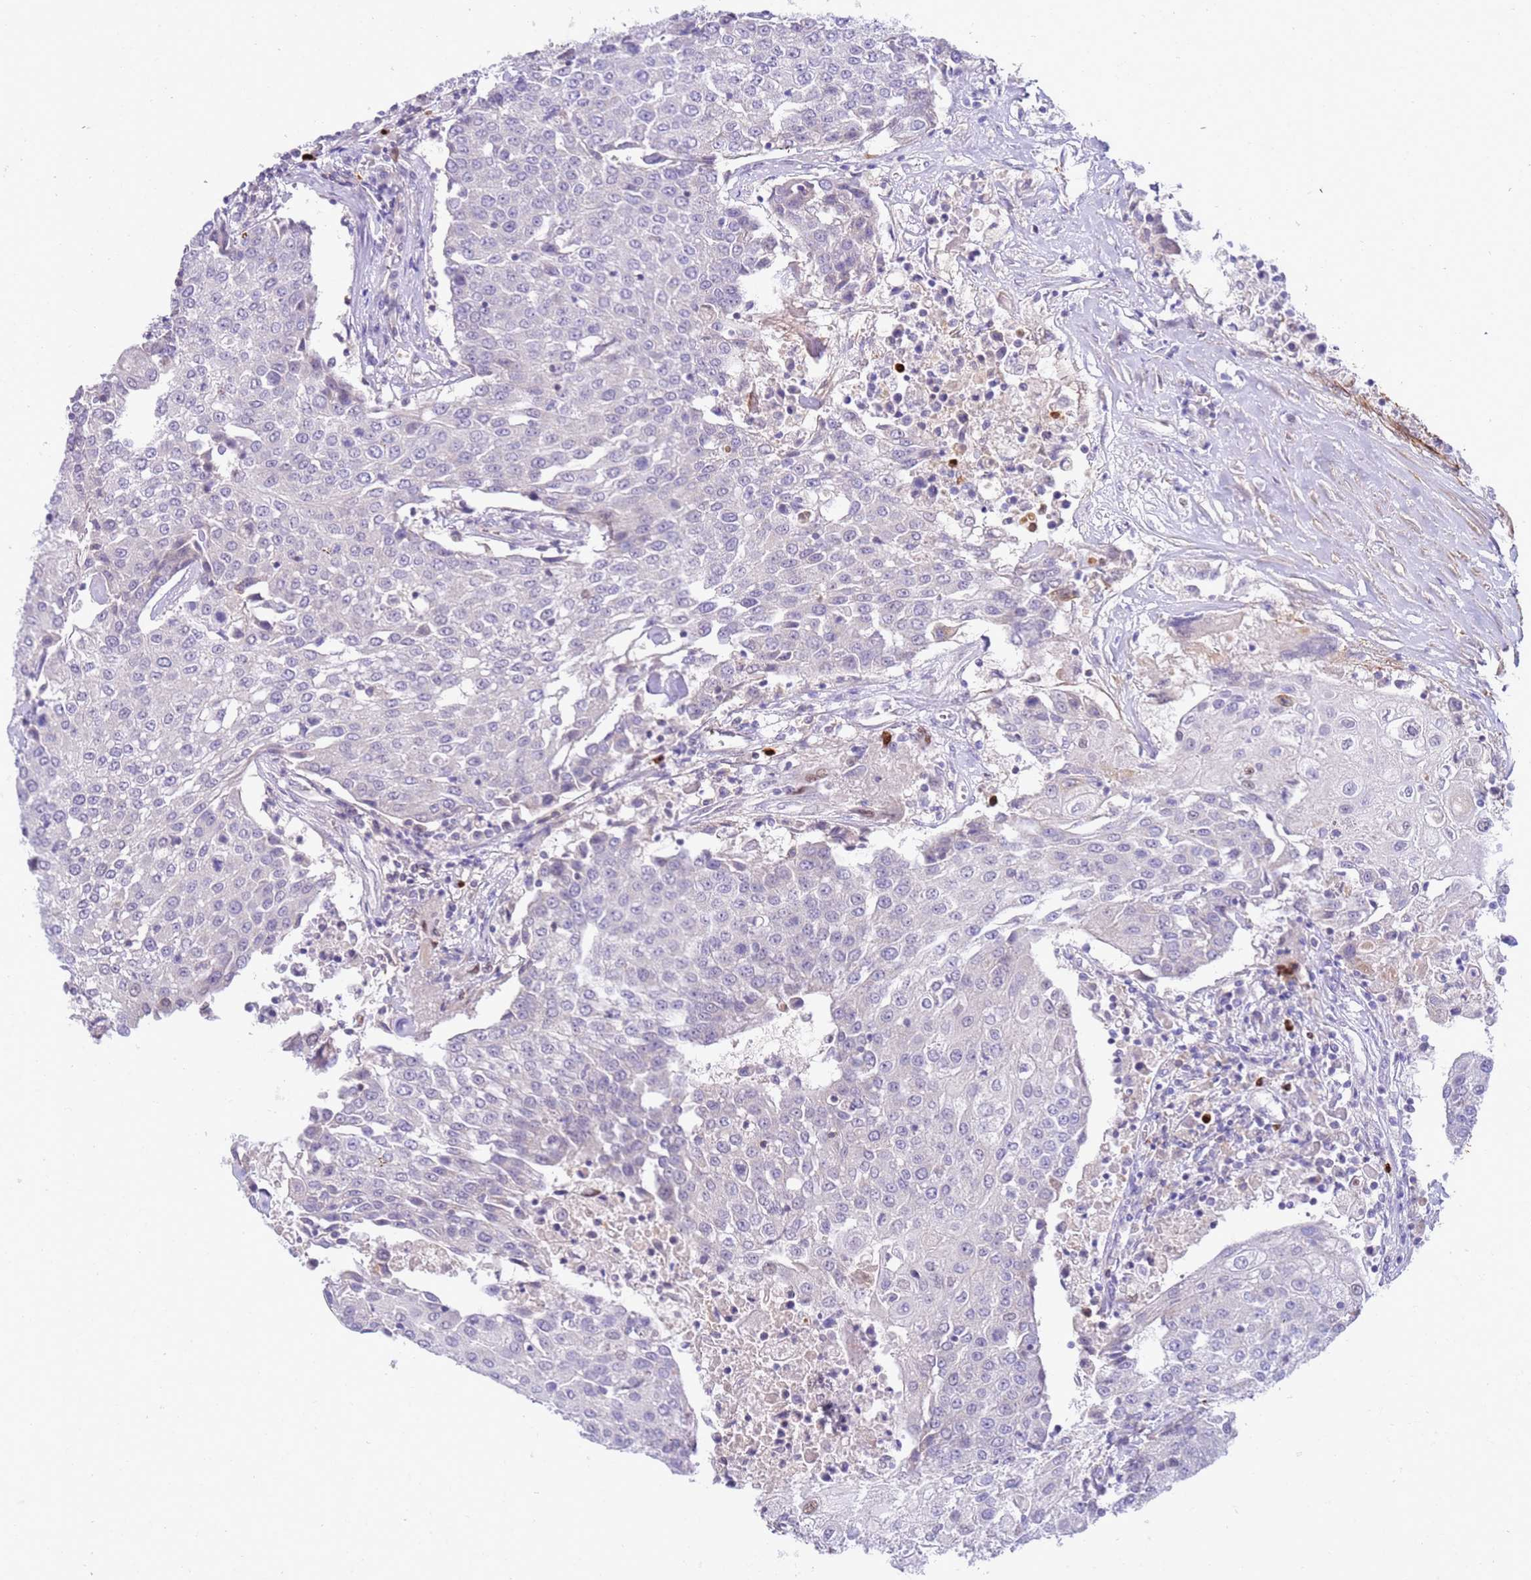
{"staining": {"intensity": "negative", "quantity": "none", "location": "none"}, "tissue": "urothelial cancer", "cell_type": "Tumor cells", "image_type": "cancer", "snomed": [{"axis": "morphology", "description": "Urothelial carcinoma, High grade"}, {"axis": "topography", "description": "Urinary bladder"}], "caption": "Tumor cells show no significant protein positivity in urothelial cancer. Brightfield microscopy of immunohistochemistry (IHC) stained with DAB (brown) and hematoxylin (blue), captured at high magnification.", "gene": "STK25", "patient": {"sex": "female", "age": 85}}